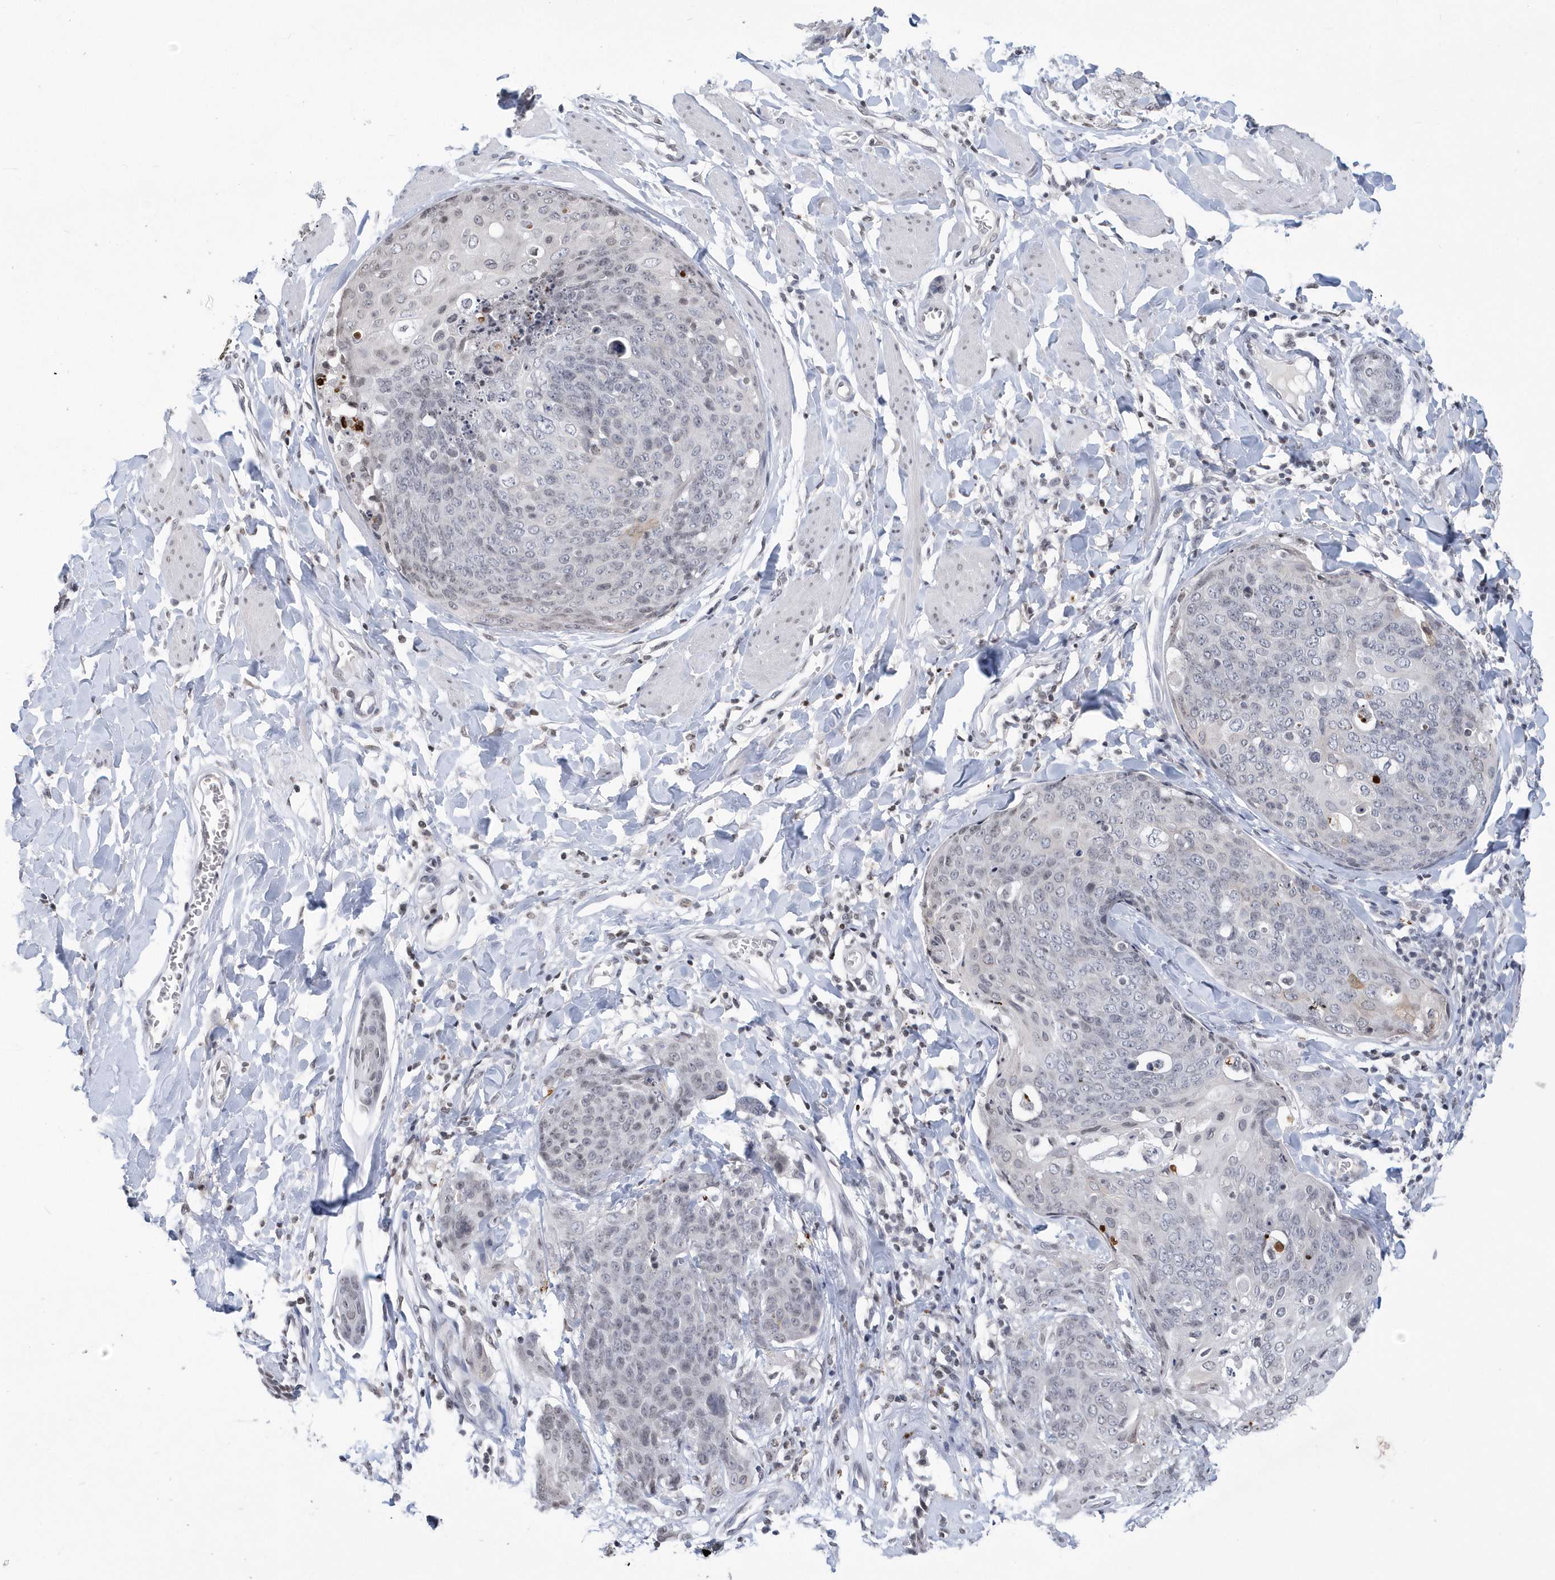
{"staining": {"intensity": "negative", "quantity": "none", "location": "none"}, "tissue": "skin cancer", "cell_type": "Tumor cells", "image_type": "cancer", "snomed": [{"axis": "morphology", "description": "Squamous cell carcinoma, NOS"}, {"axis": "topography", "description": "Skin"}, {"axis": "topography", "description": "Vulva"}], "caption": "Protein analysis of skin squamous cell carcinoma reveals no significant expression in tumor cells. (DAB IHC with hematoxylin counter stain).", "gene": "VWA5B2", "patient": {"sex": "female", "age": 85}}